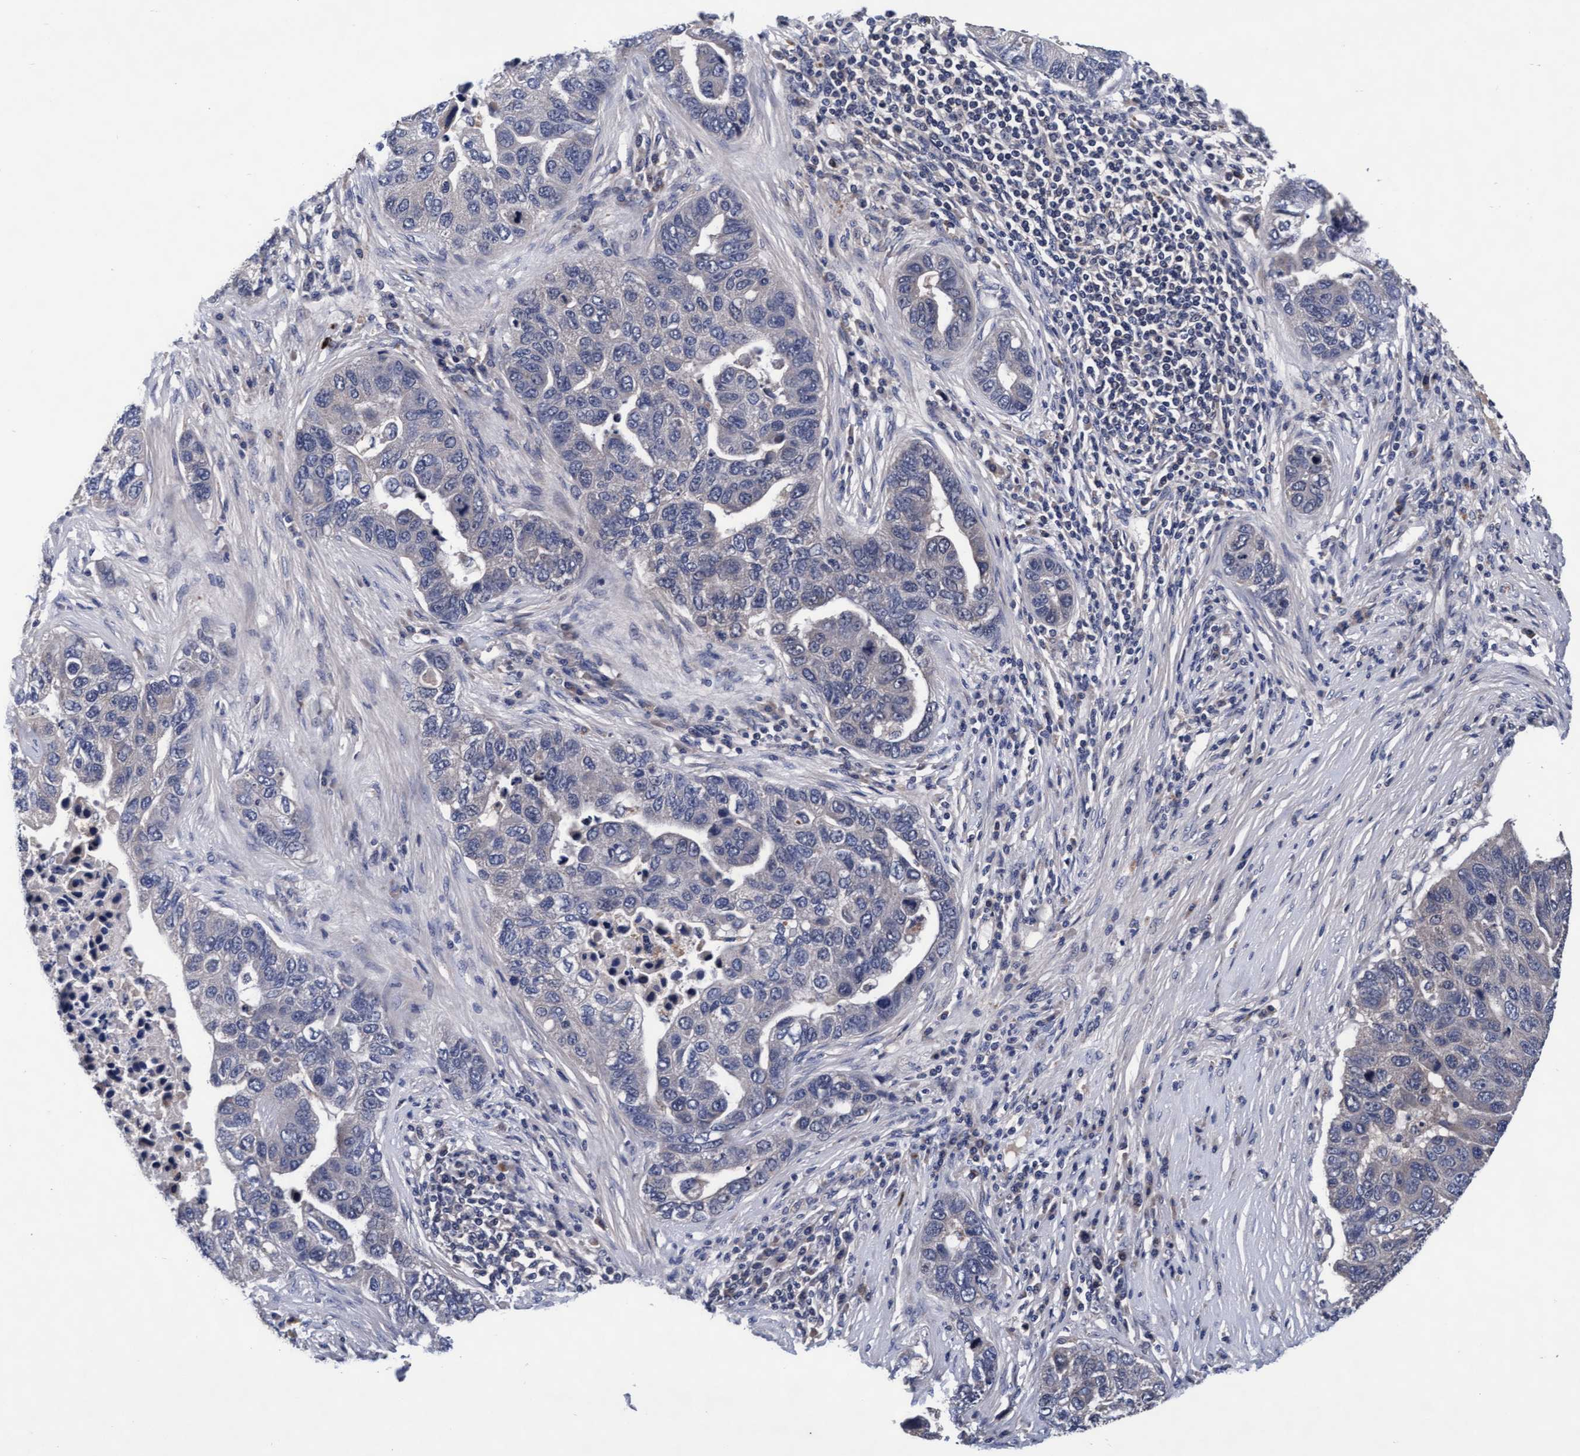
{"staining": {"intensity": "negative", "quantity": "none", "location": "none"}, "tissue": "pancreatic cancer", "cell_type": "Tumor cells", "image_type": "cancer", "snomed": [{"axis": "morphology", "description": "Adenocarcinoma, NOS"}, {"axis": "topography", "description": "Pancreas"}], "caption": "The histopathology image exhibits no significant expression in tumor cells of adenocarcinoma (pancreatic).", "gene": "EFCAB13", "patient": {"sex": "female", "age": 61}}